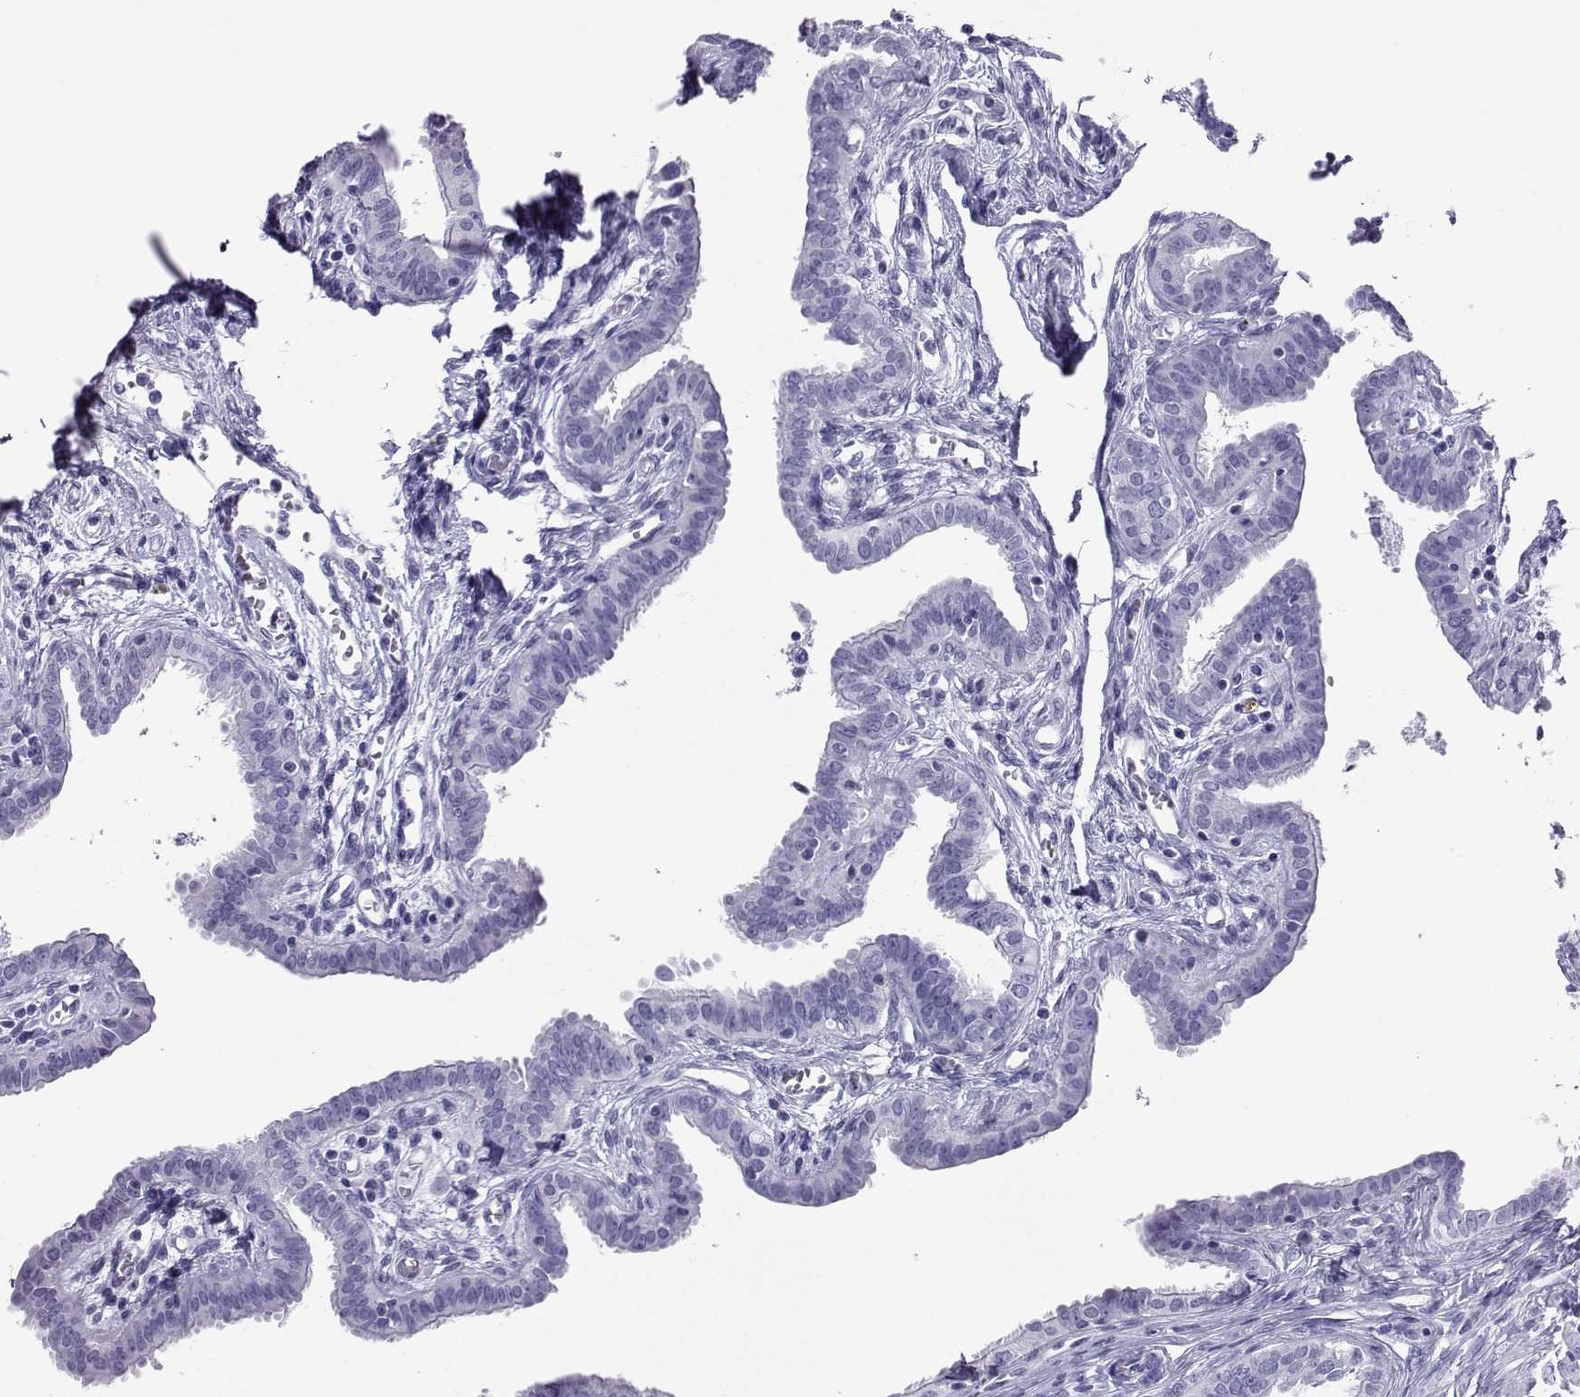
{"staining": {"intensity": "negative", "quantity": "none", "location": "none"}, "tissue": "fallopian tube", "cell_type": "Glandular cells", "image_type": "normal", "snomed": [{"axis": "morphology", "description": "Normal tissue, NOS"}, {"axis": "morphology", "description": "Carcinoma, endometroid"}, {"axis": "topography", "description": "Fallopian tube"}, {"axis": "topography", "description": "Ovary"}], "caption": "Immunohistochemistry histopathology image of unremarkable fallopian tube: human fallopian tube stained with DAB exhibits no significant protein staining in glandular cells.", "gene": "LORICRIN", "patient": {"sex": "female", "age": 42}}